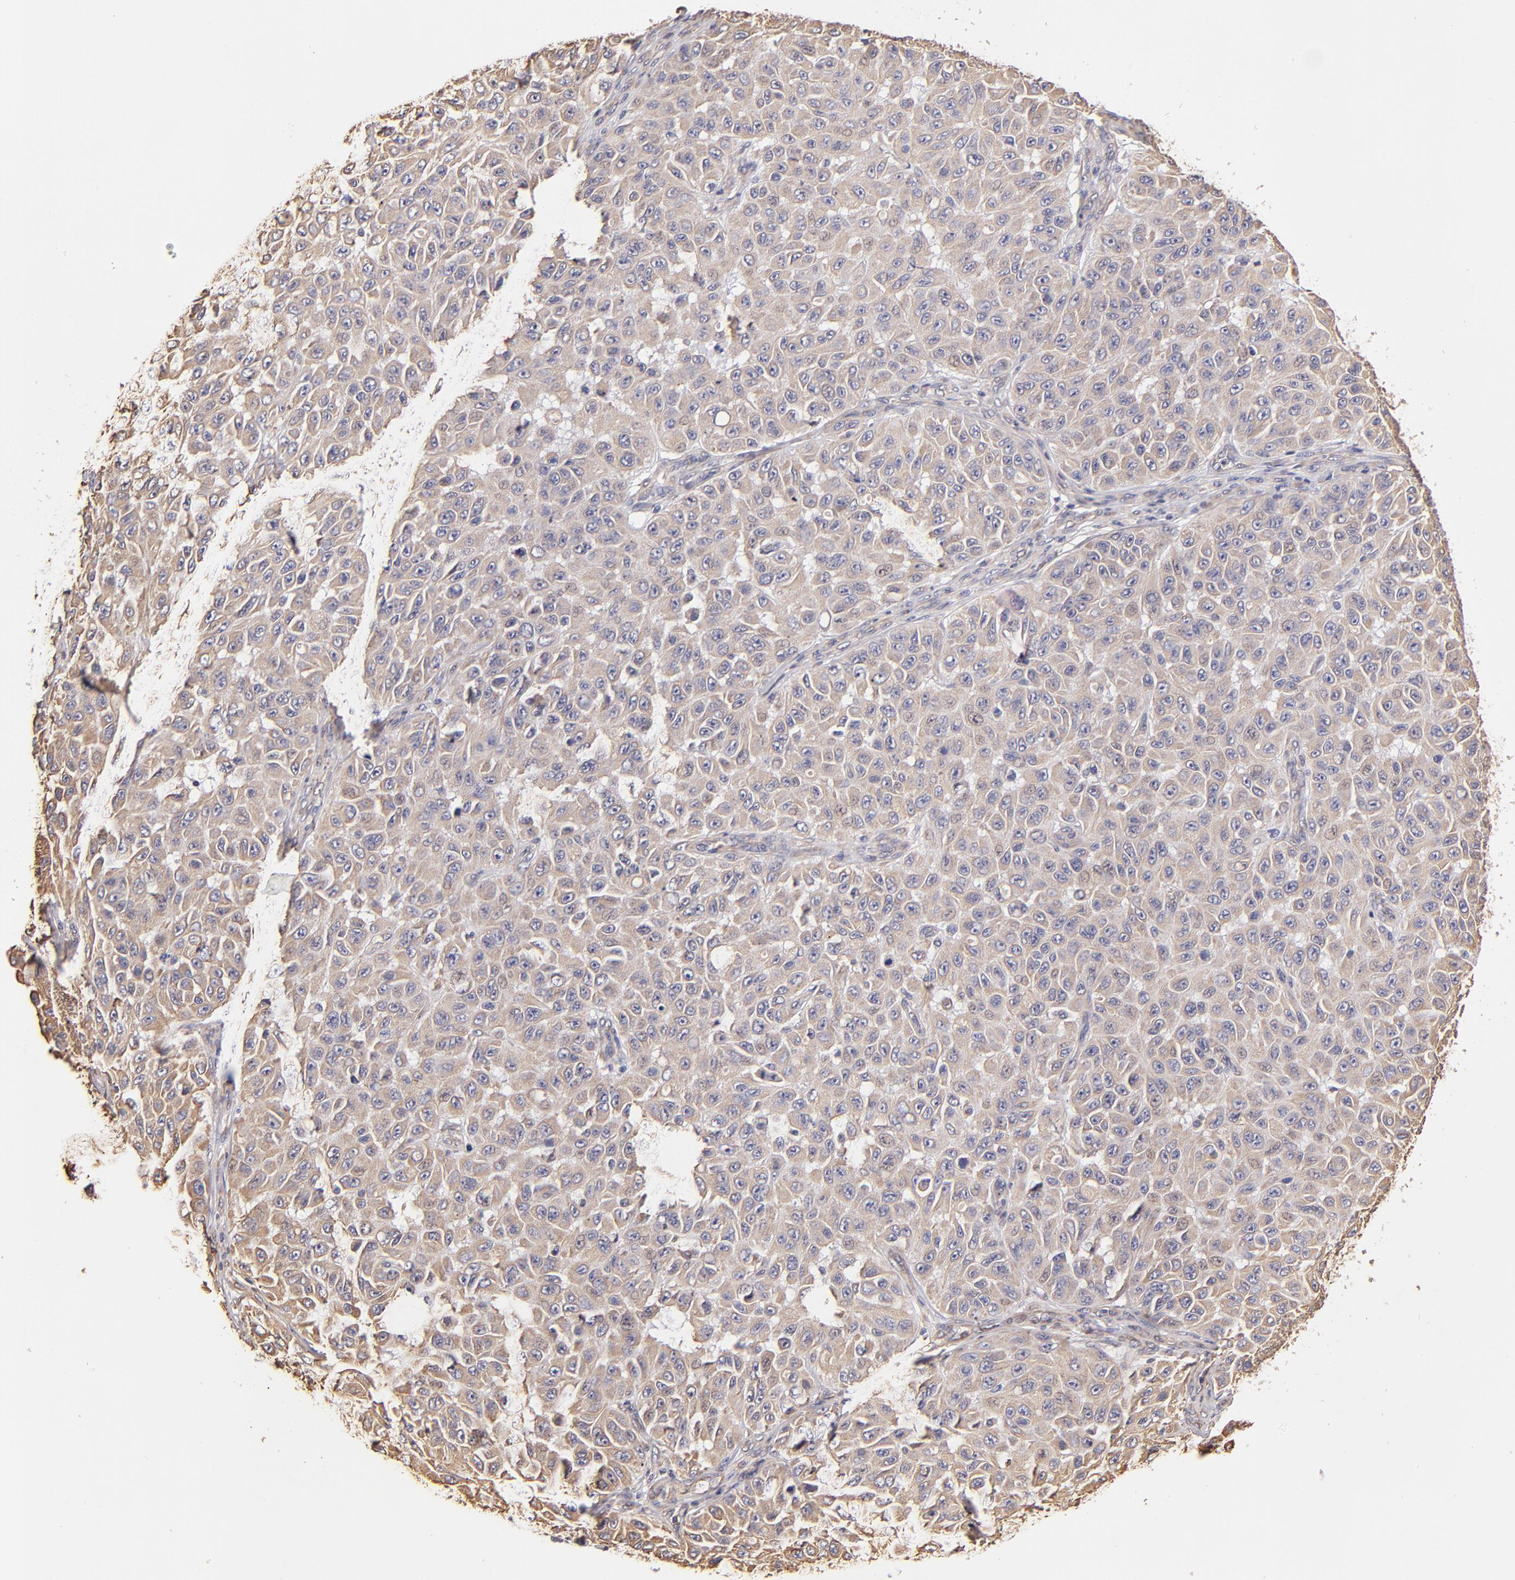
{"staining": {"intensity": "weak", "quantity": ">75%", "location": "cytoplasmic/membranous"}, "tissue": "melanoma", "cell_type": "Tumor cells", "image_type": "cancer", "snomed": [{"axis": "morphology", "description": "Malignant melanoma, NOS"}, {"axis": "topography", "description": "Skin"}], "caption": "This micrograph shows melanoma stained with IHC to label a protein in brown. The cytoplasmic/membranous of tumor cells show weak positivity for the protein. Nuclei are counter-stained blue.", "gene": "ABCC1", "patient": {"sex": "male", "age": 30}}